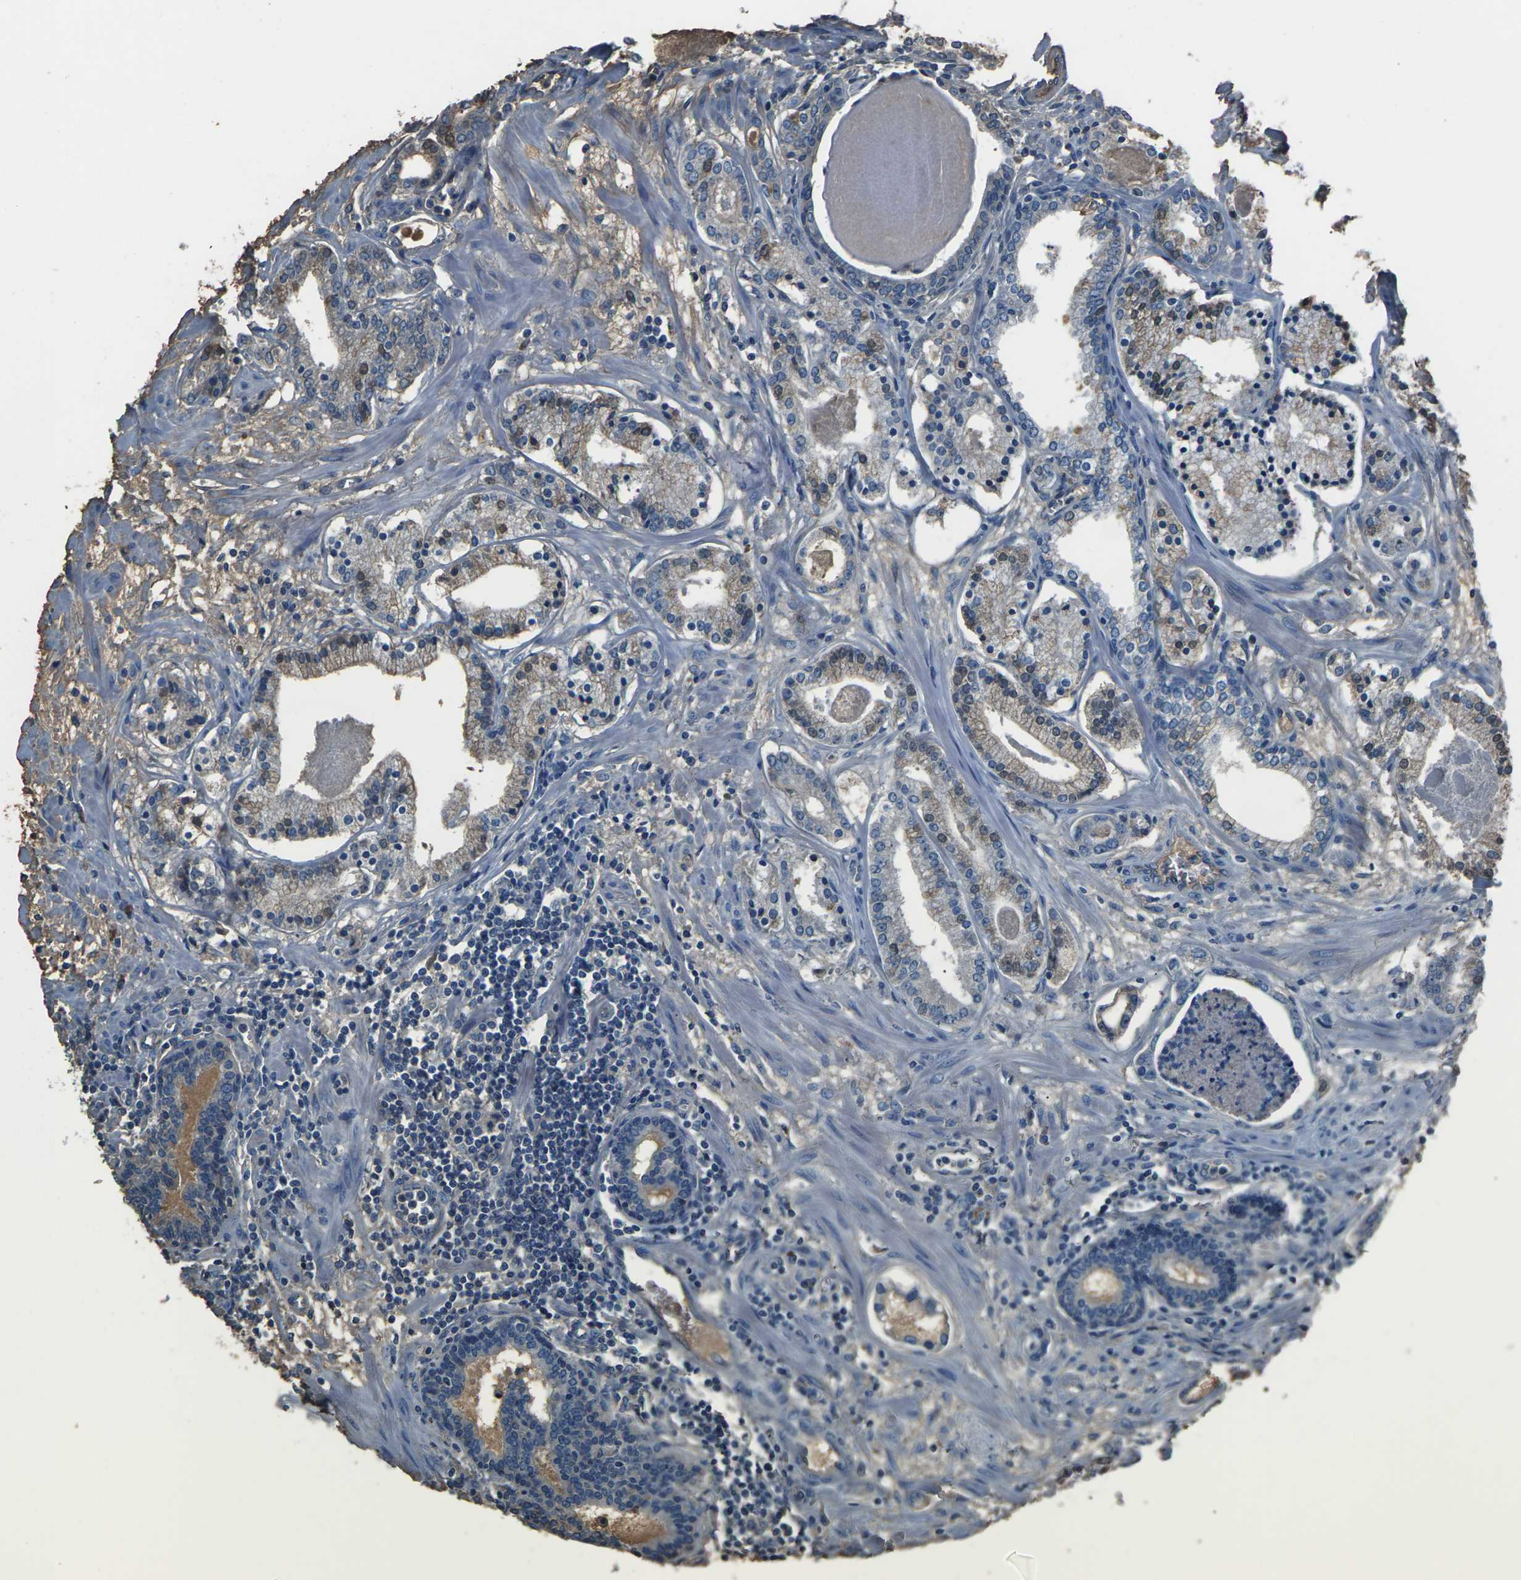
{"staining": {"intensity": "weak", "quantity": "<25%", "location": "cytoplasmic/membranous"}, "tissue": "prostate cancer", "cell_type": "Tumor cells", "image_type": "cancer", "snomed": [{"axis": "morphology", "description": "Adenocarcinoma, Low grade"}, {"axis": "topography", "description": "Prostate"}], "caption": "Immunohistochemistry of prostate cancer (adenocarcinoma (low-grade)) displays no staining in tumor cells. (Immunohistochemistry, brightfield microscopy, high magnification).", "gene": "LEP", "patient": {"sex": "male", "age": 59}}